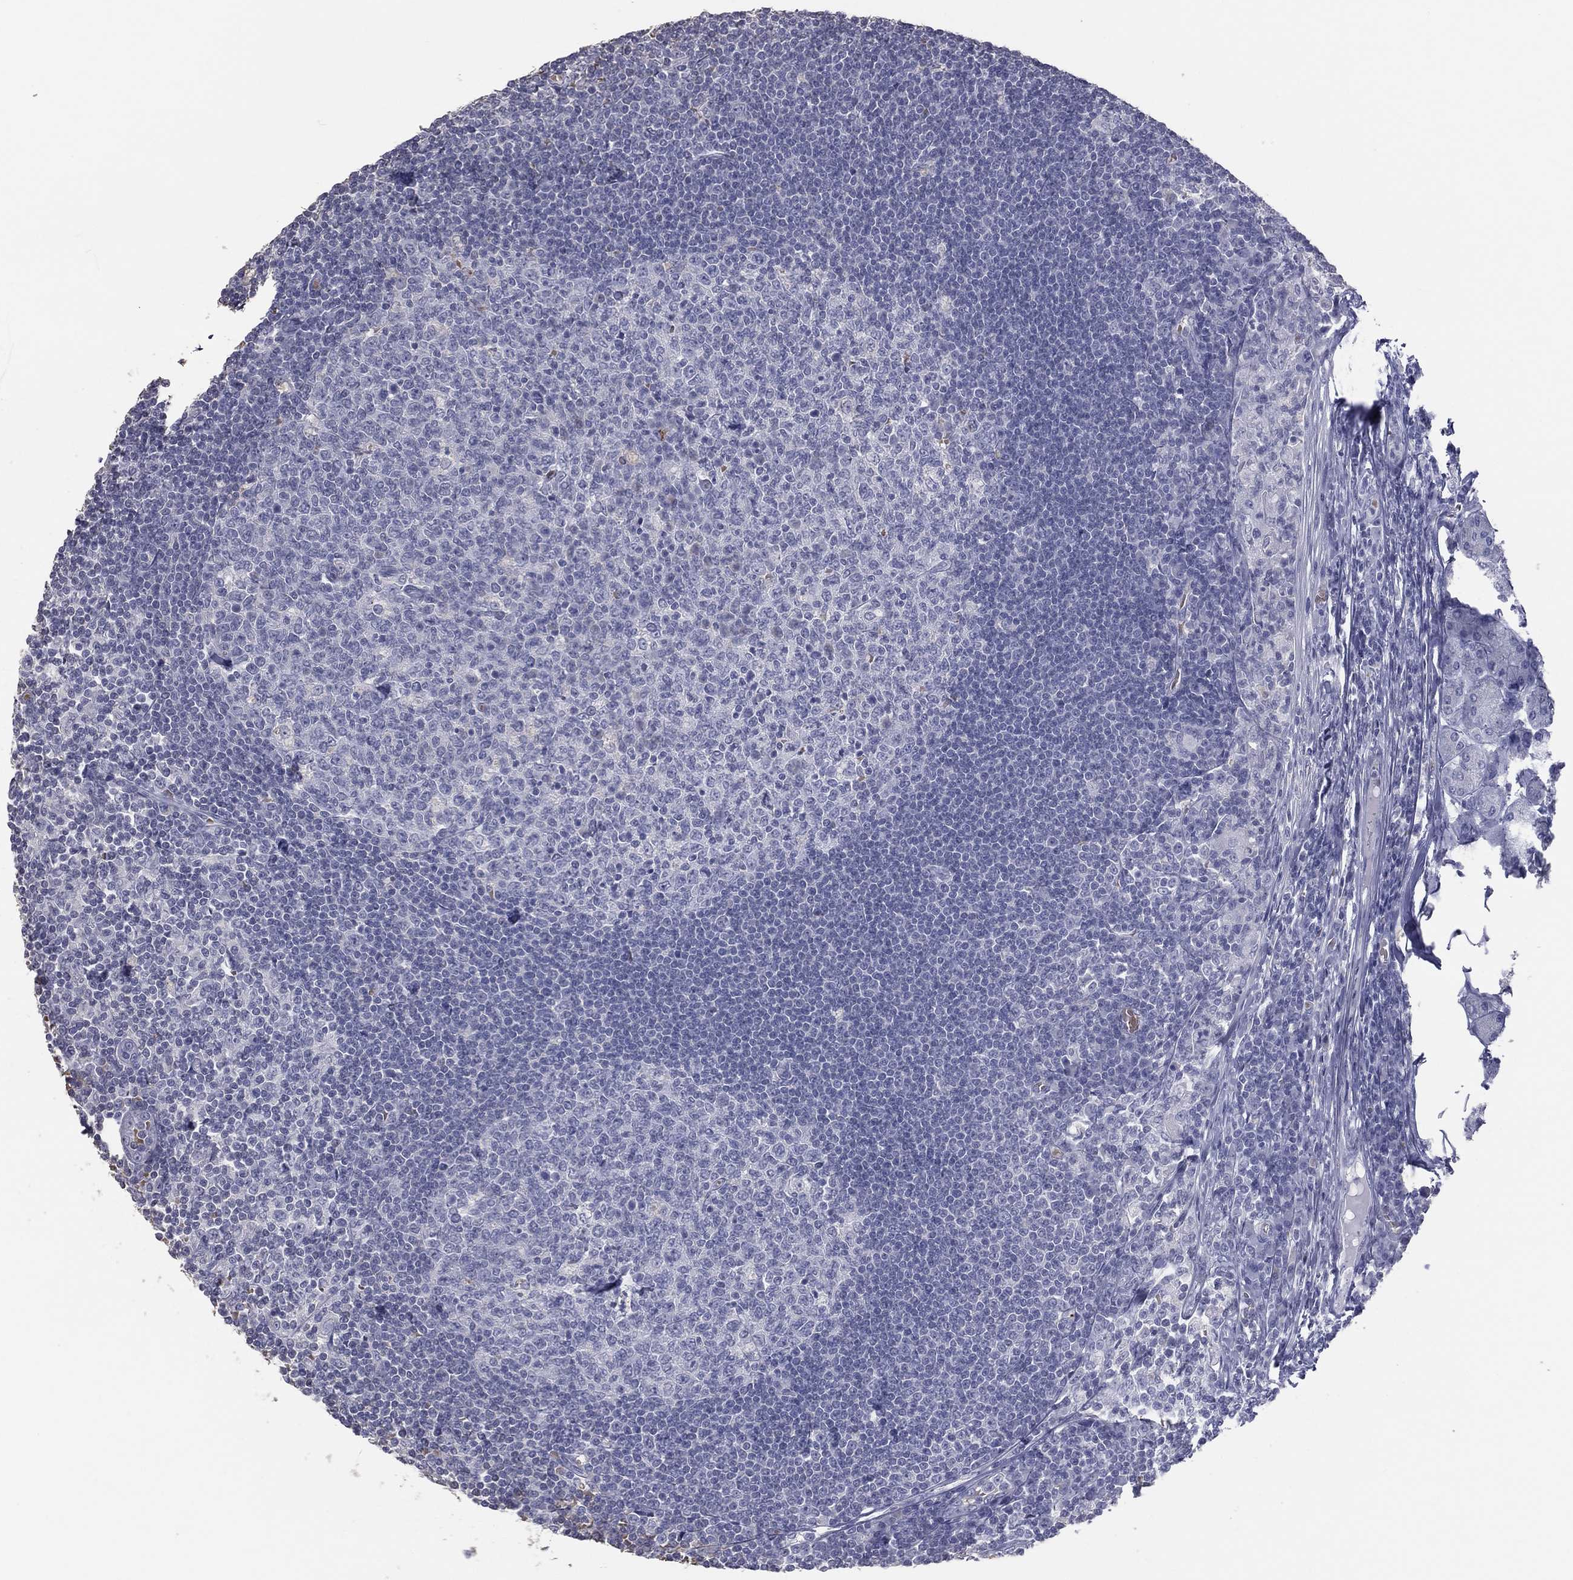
{"staining": {"intensity": "negative", "quantity": "none", "location": "none"}, "tissue": "lymph node", "cell_type": "Germinal center cells", "image_type": "normal", "snomed": [{"axis": "morphology", "description": "Normal tissue, NOS"}, {"axis": "topography", "description": "Lymph node"}, {"axis": "topography", "description": "Salivary gland"}], "caption": "The IHC micrograph has no significant expression in germinal center cells of lymph node. (Stains: DAB IHC with hematoxylin counter stain, Microscopy: brightfield microscopy at high magnification).", "gene": "ESX1", "patient": {"sex": "male", "age": 83}}